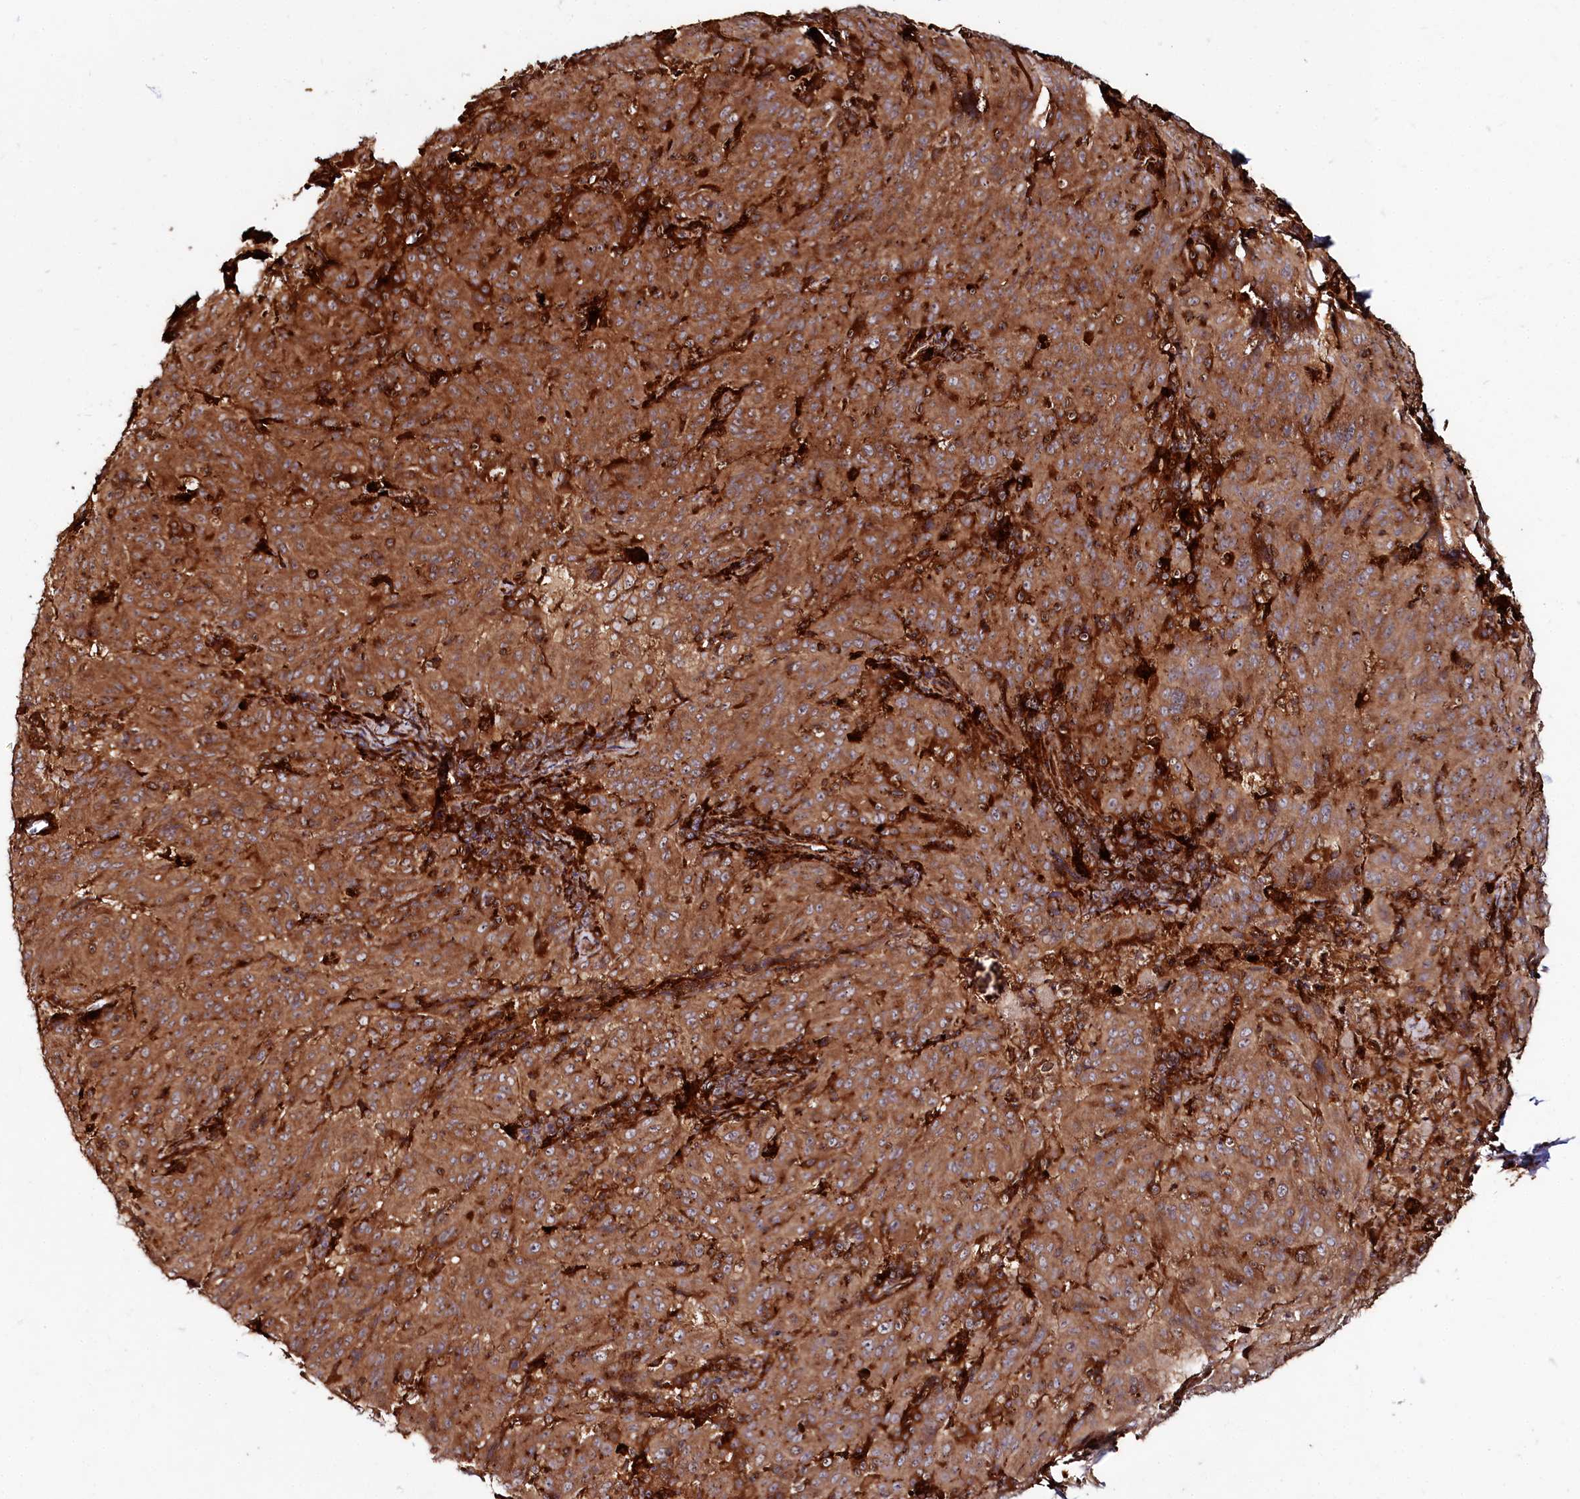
{"staining": {"intensity": "strong", "quantity": ">75%", "location": "cytoplasmic/membranous"}, "tissue": "pancreatic cancer", "cell_type": "Tumor cells", "image_type": "cancer", "snomed": [{"axis": "morphology", "description": "Adenocarcinoma, NOS"}, {"axis": "topography", "description": "Pancreas"}], "caption": "IHC photomicrograph of human pancreatic cancer (adenocarcinoma) stained for a protein (brown), which reveals high levels of strong cytoplasmic/membranous expression in about >75% of tumor cells.", "gene": "WDR73", "patient": {"sex": "male", "age": 63}}